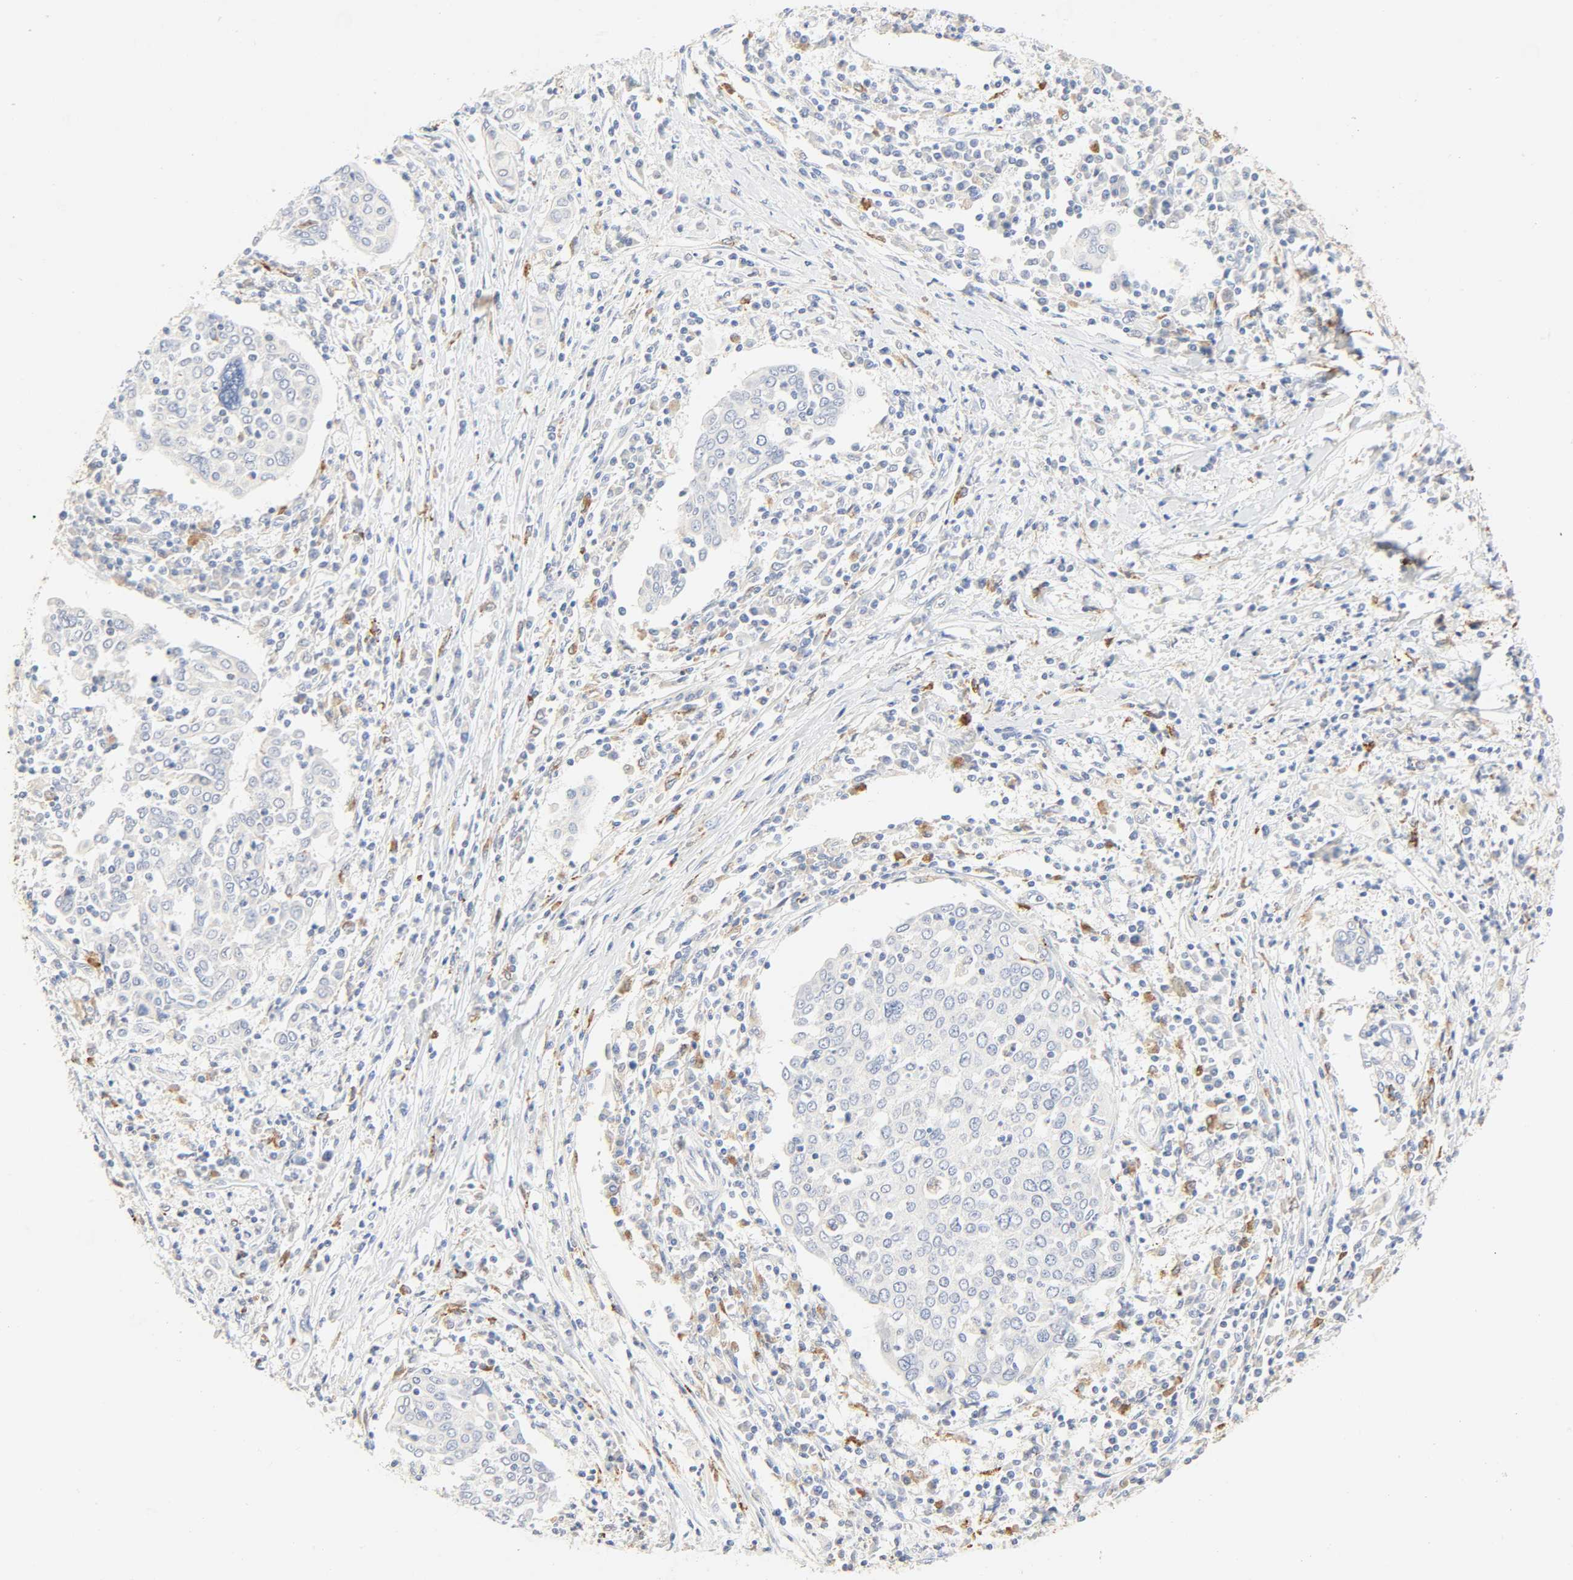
{"staining": {"intensity": "negative", "quantity": "none", "location": "none"}, "tissue": "cervical cancer", "cell_type": "Tumor cells", "image_type": "cancer", "snomed": [{"axis": "morphology", "description": "Squamous cell carcinoma, NOS"}, {"axis": "topography", "description": "Cervix"}], "caption": "An image of cervical cancer stained for a protein demonstrates no brown staining in tumor cells.", "gene": "CAMK2A", "patient": {"sex": "female", "age": 40}}